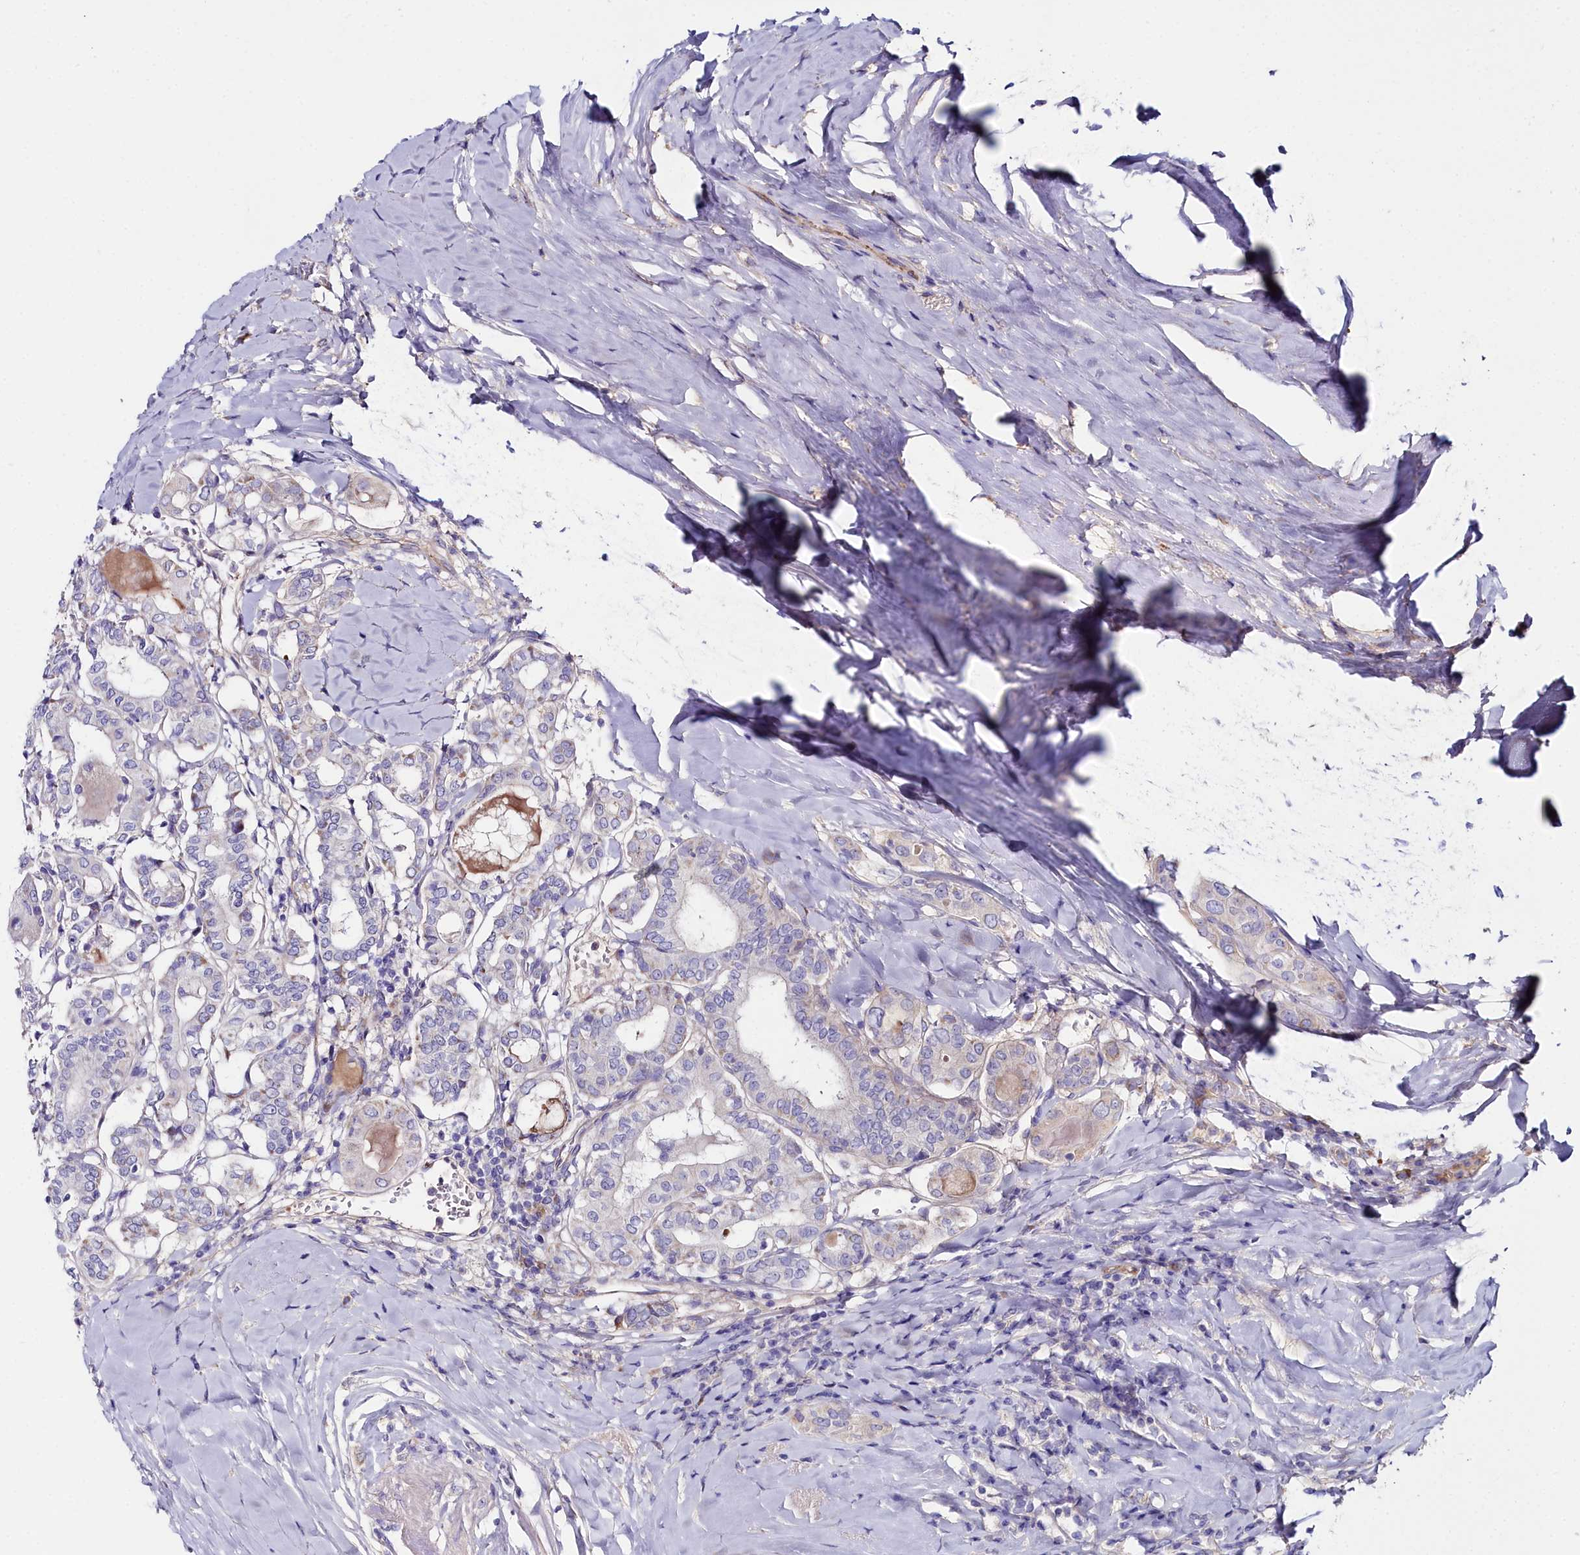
{"staining": {"intensity": "negative", "quantity": "none", "location": "none"}, "tissue": "thyroid cancer", "cell_type": "Tumor cells", "image_type": "cancer", "snomed": [{"axis": "morphology", "description": "Papillary adenocarcinoma, NOS"}, {"axis": "topography", "description": "Thyroid gland"}], "caption": "Immunohistochemistry histopathology image of human thyroid papillary adenocarcinoma stained for a protein (brown), which shows no positivity in tumor cells.", "gene": "SLC49A3", "patient": {"sex": "female", "age": 72}}